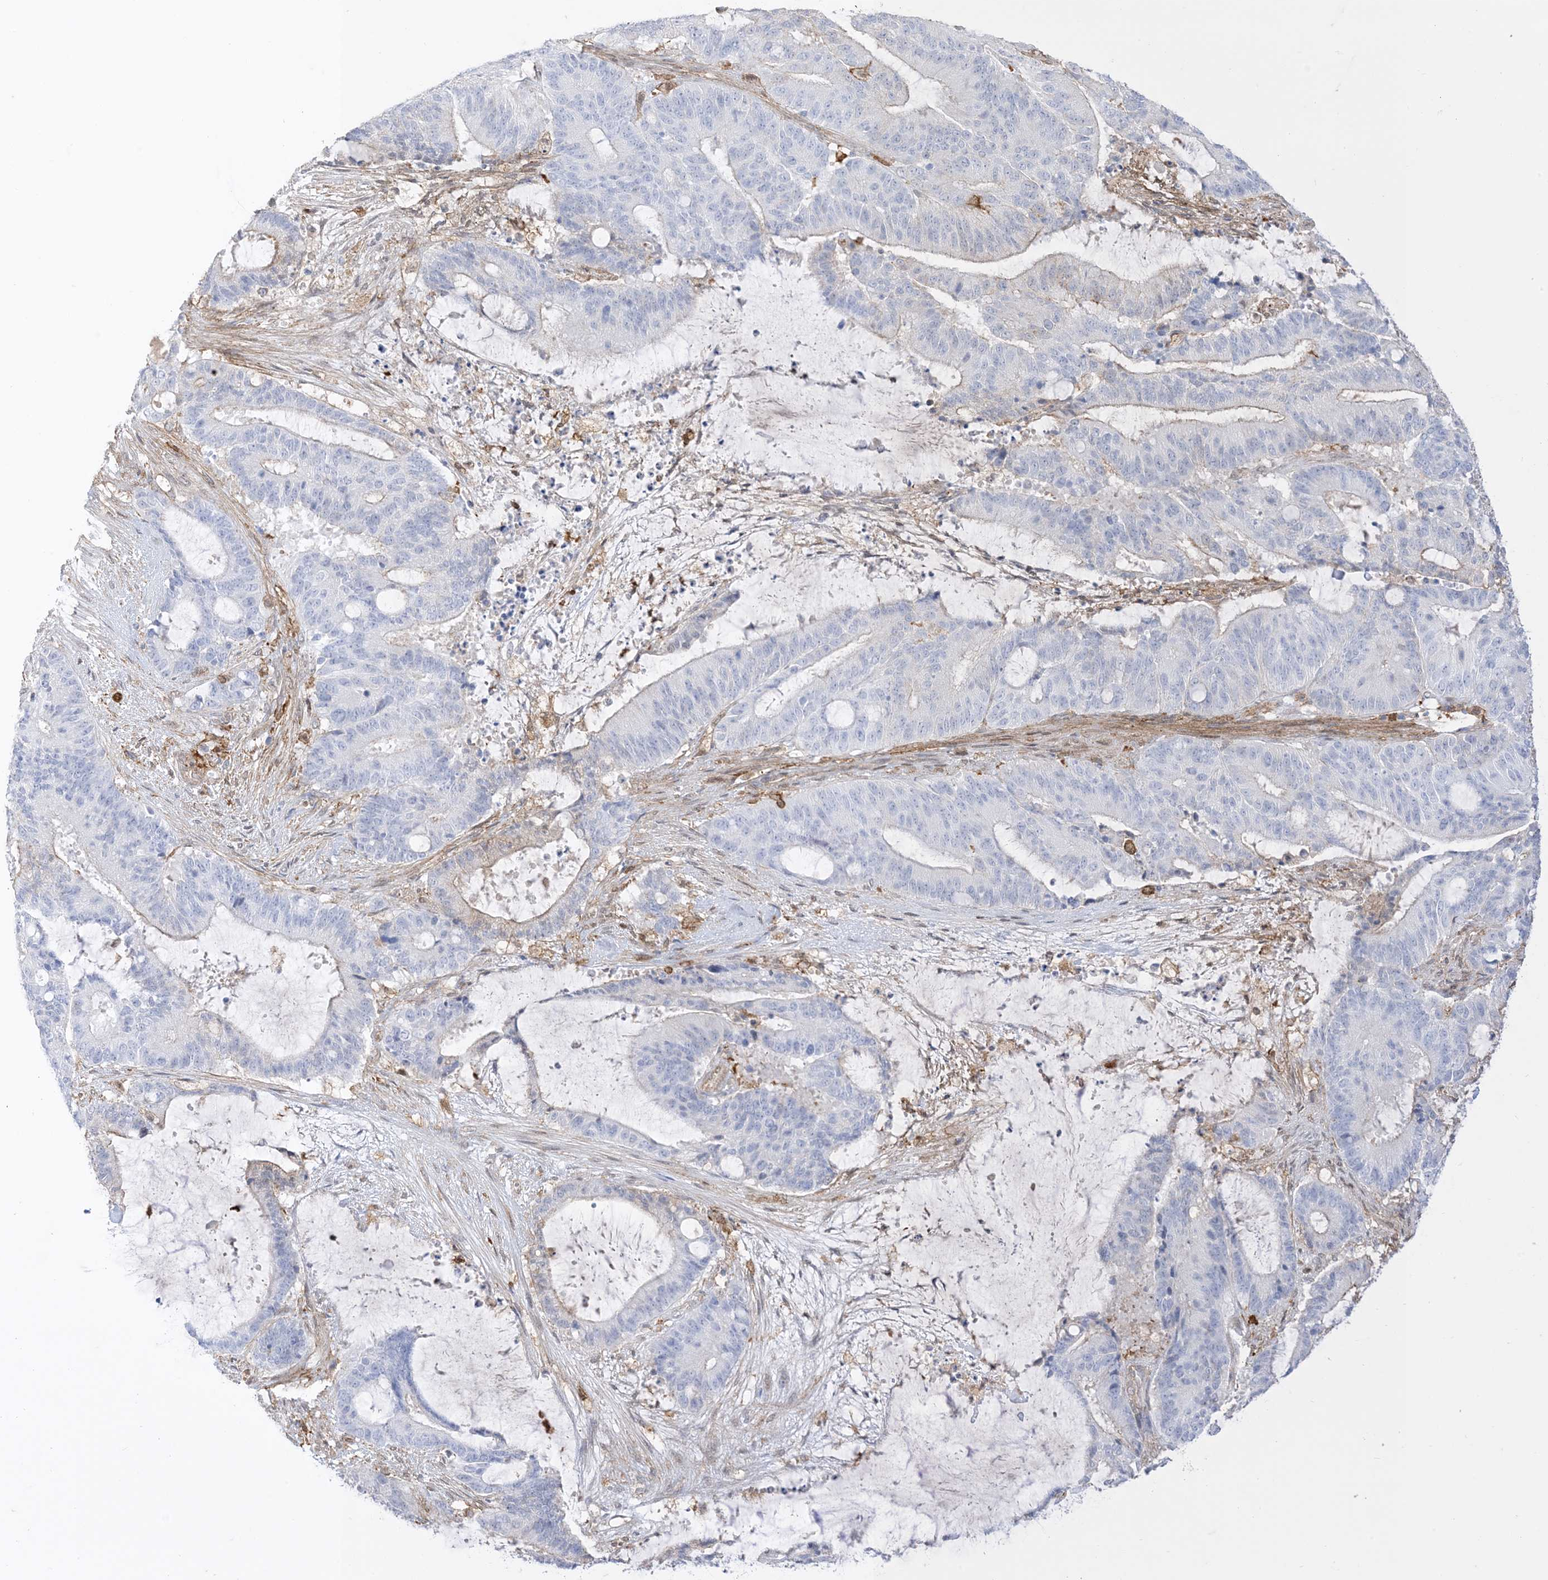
{"staining": {"intensity": "negative", "quantity": "none", "location": "none"}, "tissue": "liver cancer", "cell_type": "Tumor cells", "image_type": "cancer", "snomed": [{"axis": "morphology", "description": "Normal tissue, NOS"}, {"axis": "morphology", "description": "Cholangiocarcinoma"}, {"axis": "topography", "description": "Liver"}, {"axis": "topography", "description": "Peripheral nerve tissue"}], "caption": "Tumor cells are negative for protein expression in human cholangiocarcinoma (liver). (DAB (3,3'-diaminobenzidine) immunohistochemistry with hematoxylin counter stain).", "gene": "GSN", "patient": {"sex": "female", "age": 73}}